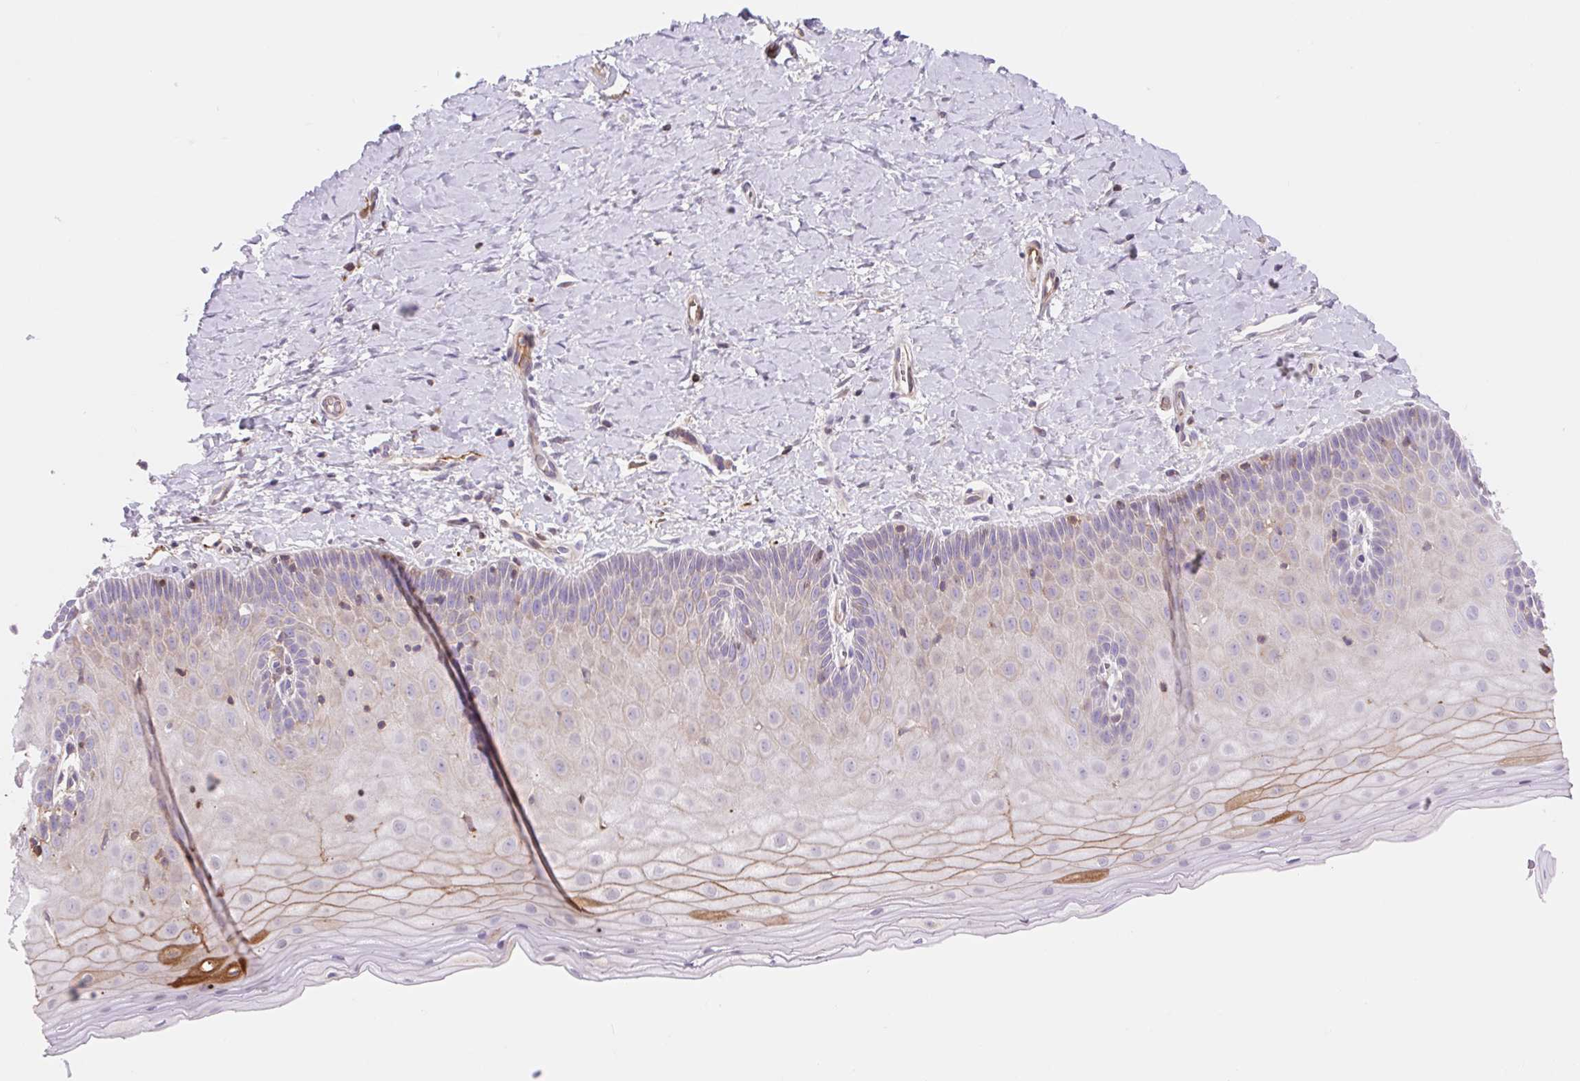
{"staining": {"intensity": "moderate", "quantity": ">75%", "location": "cytoplasmic/membranous"}, "tissue": "cervix", "cell_type": "Glandular cells", "image_type": "normal", "snomed": [{"axis": "morphology", "description": "Normal tissue, NOS"}, {"axis": "topography", "description": "Cervix"}], "caption": "A brown stain highlights moderate cytoplasmic/membranous expression of a protein in glandular cells of benign cervix.", "gene": "TPRG1", "patient": {"sex": "female", "age": 37}}